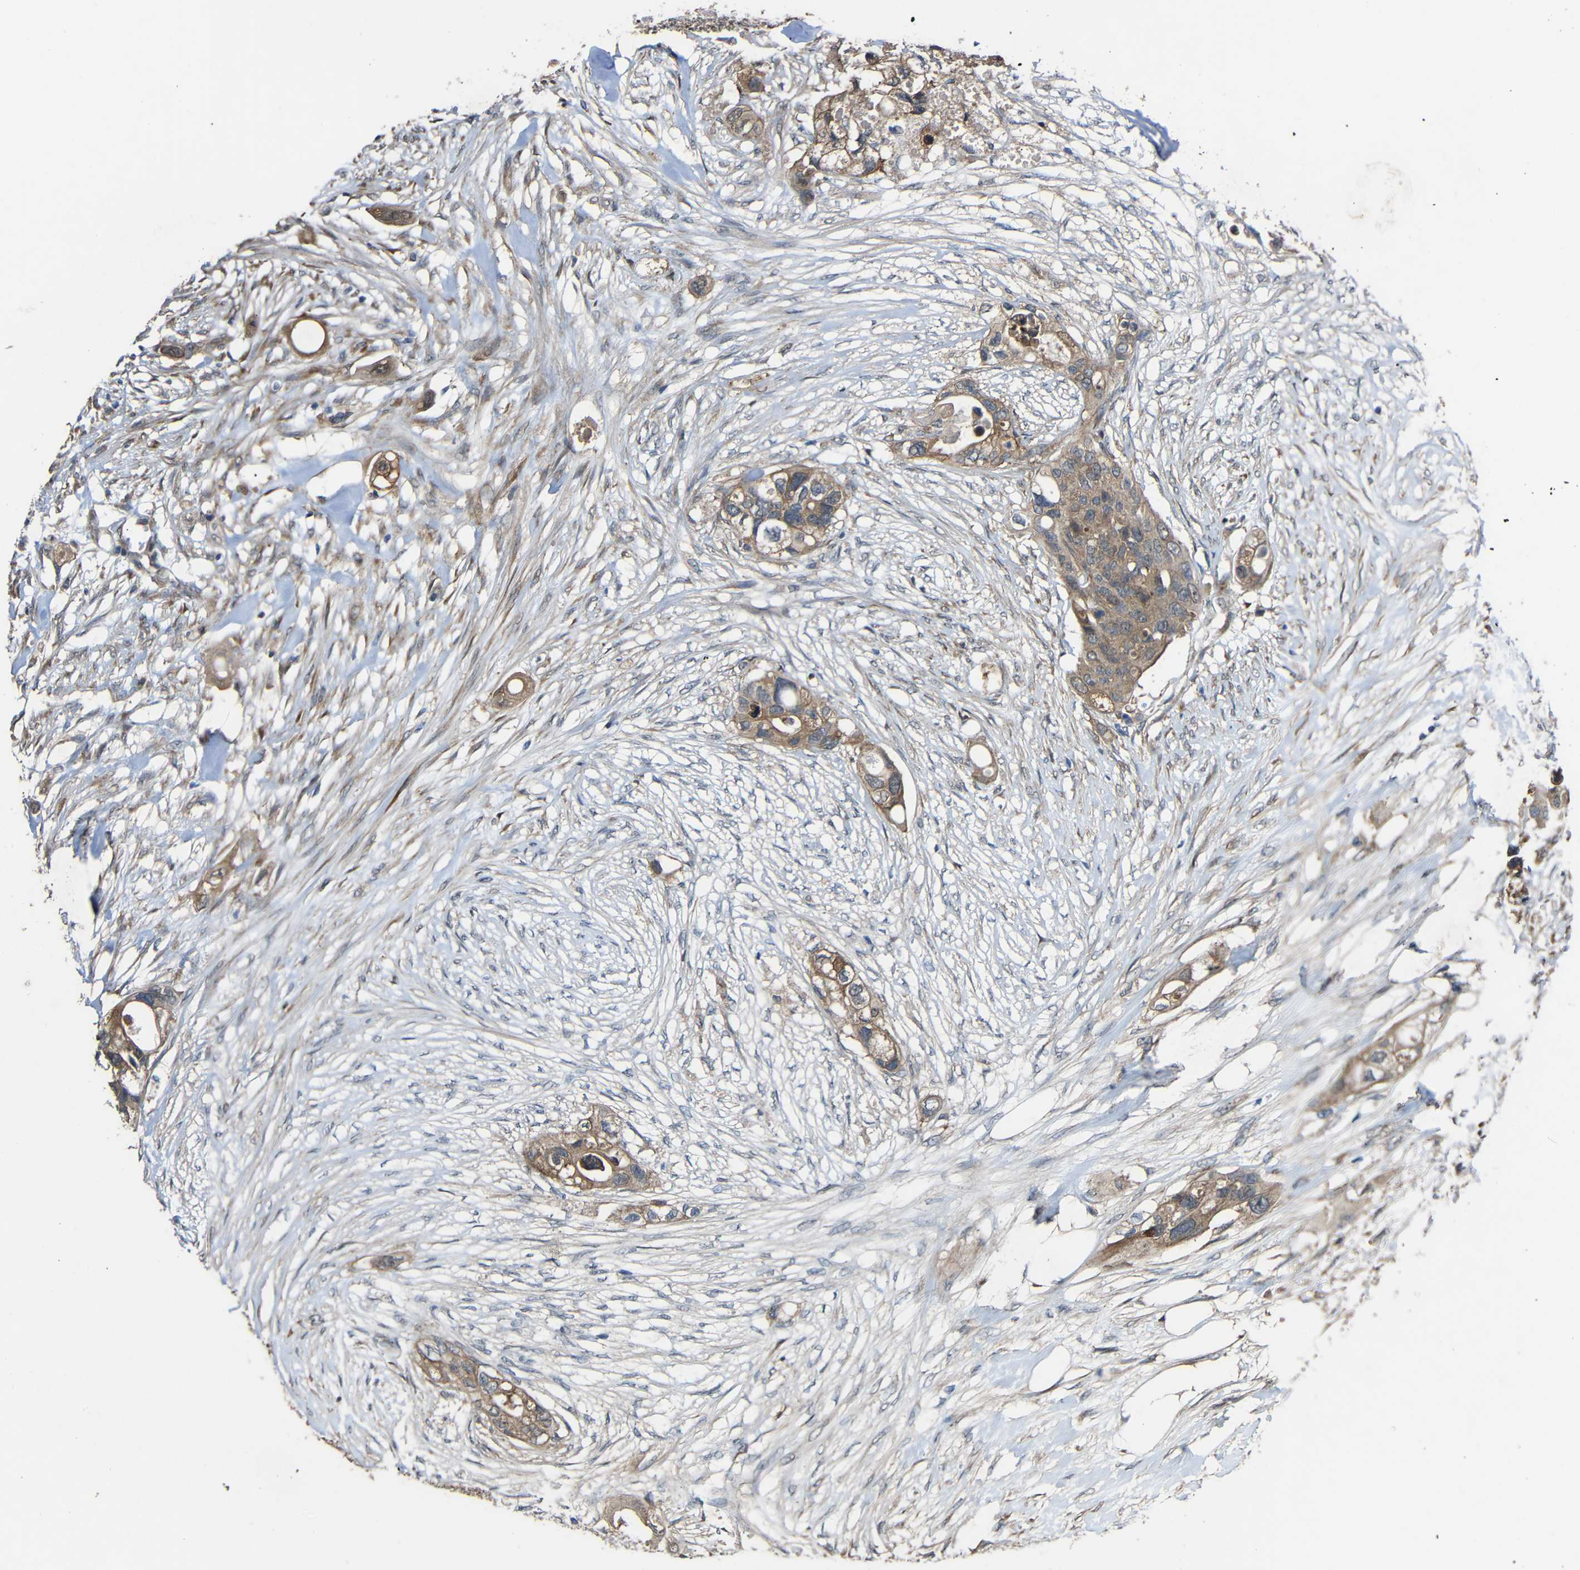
{"staining": {"intensity": "weak", "quantity": ">75%", "location": "cytoplasmic/membranous"}, "tissue": "colorectal cancer", "cell_type": "Tumor cells", "image_type": "cancer", "snomed": [{"axis": "morphology", "description": "Adenocarcinoma, NOS"}, {"axis": "topography", "description": "Colon"}], "caption": "A brown stain labels weak cytoplasmic/membranous staining of a protein in adenocarcinoma (colorectal) tumor cells.", "gene": "CHST9", "patient": {"sex": "female", "age": 57}}